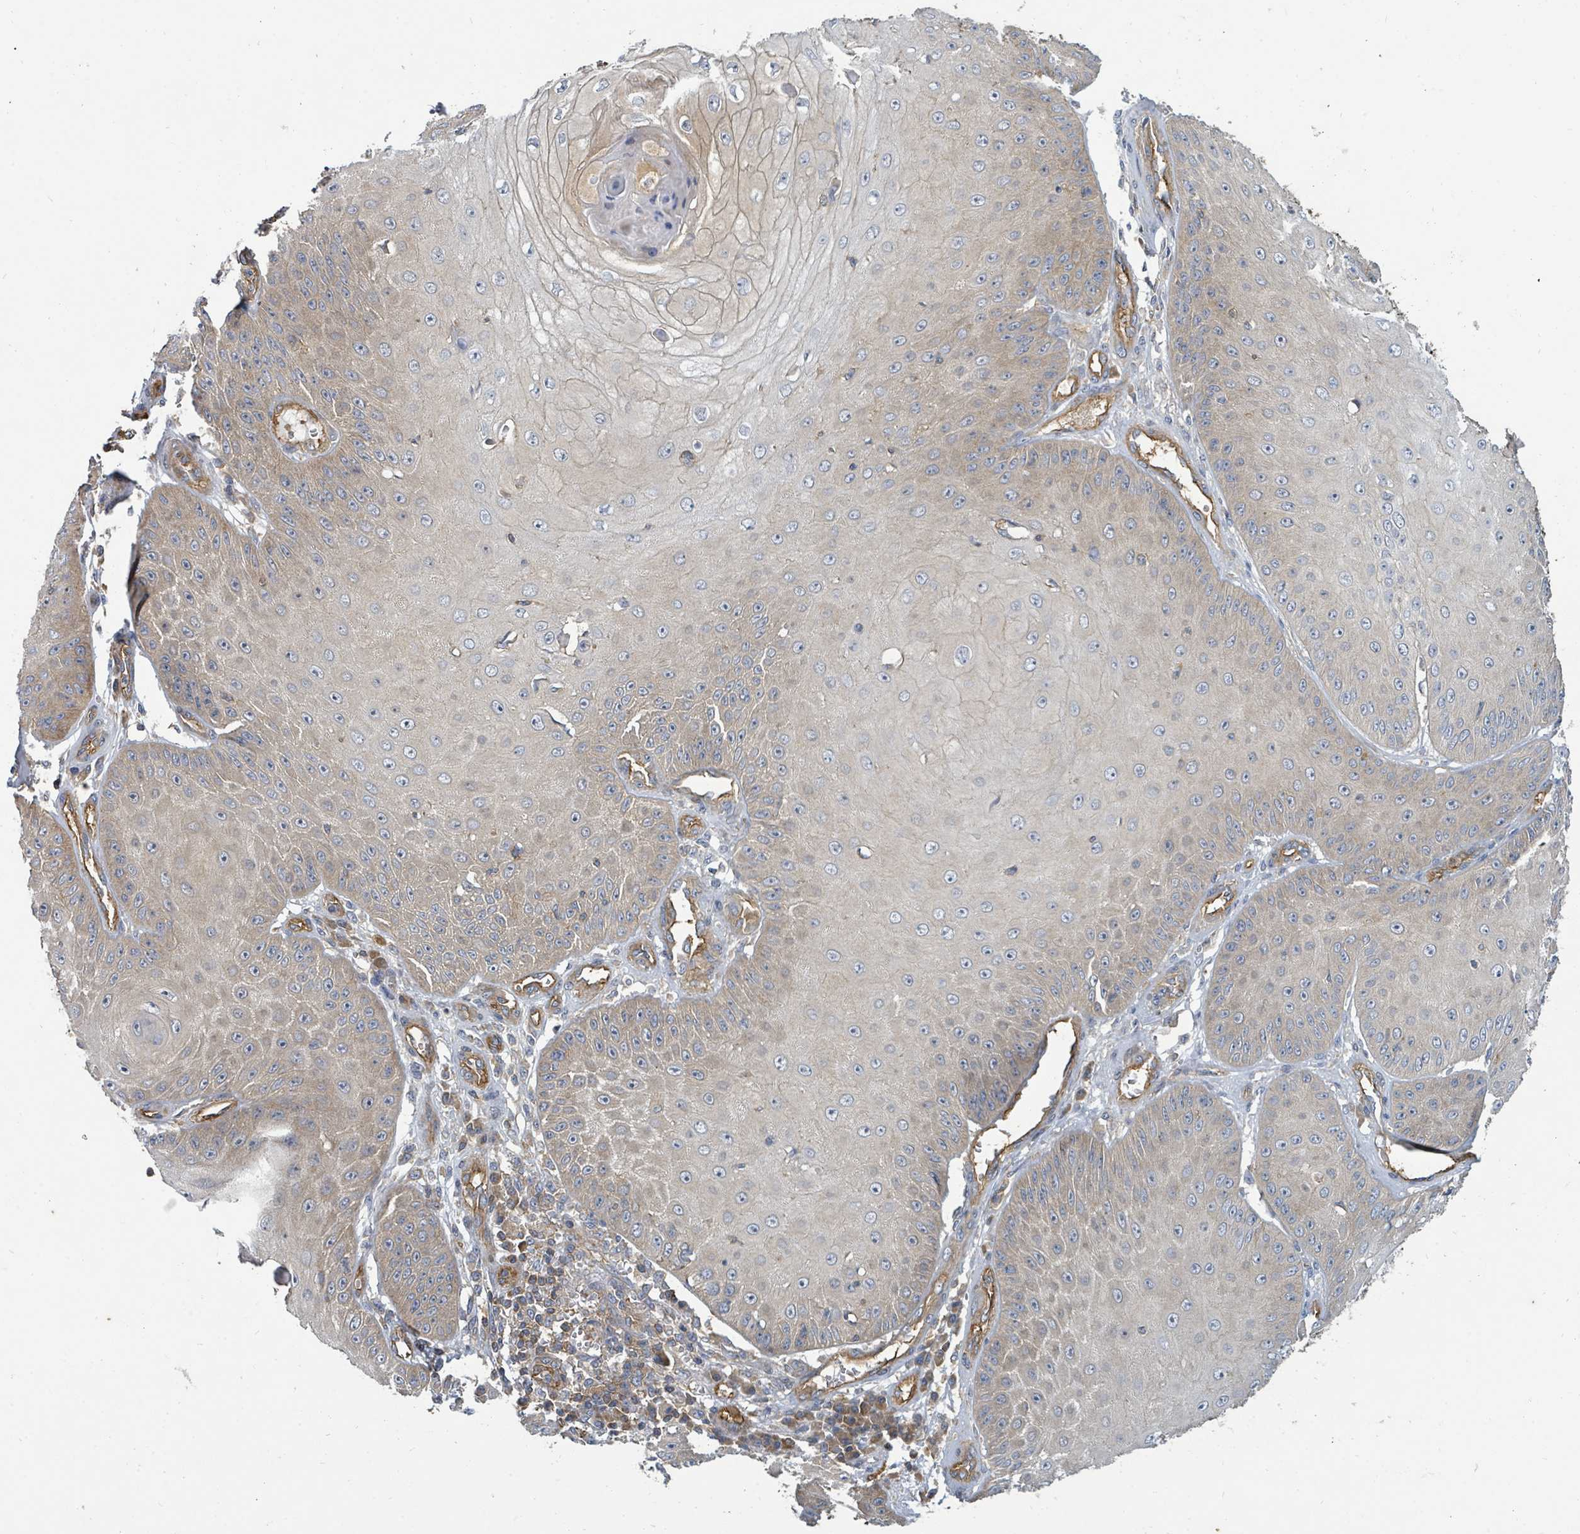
{"staining": {"intensity": "weak", "quantity": "<25%", "location": "cytoplasmic/membranous"}, "tissue": "skin cancer", "cell_type": "Tumor cells", "image_type": "cancer", "snomed": [{"axis": "morphology", "description": "Squamous cell carcinoma, NOS"}, {"axis": "topography", "description": "Skin"}], "caption": "High magnification brightfield microscopy of skin cancer stained with DAB (3,3'-diaminobenzidine) (brown) and counterstained with hematoxylin (blue): tumor cells show no significant staining.", "gene": "BOLA2B", "patient": {"sex": "male", "age": 70}}